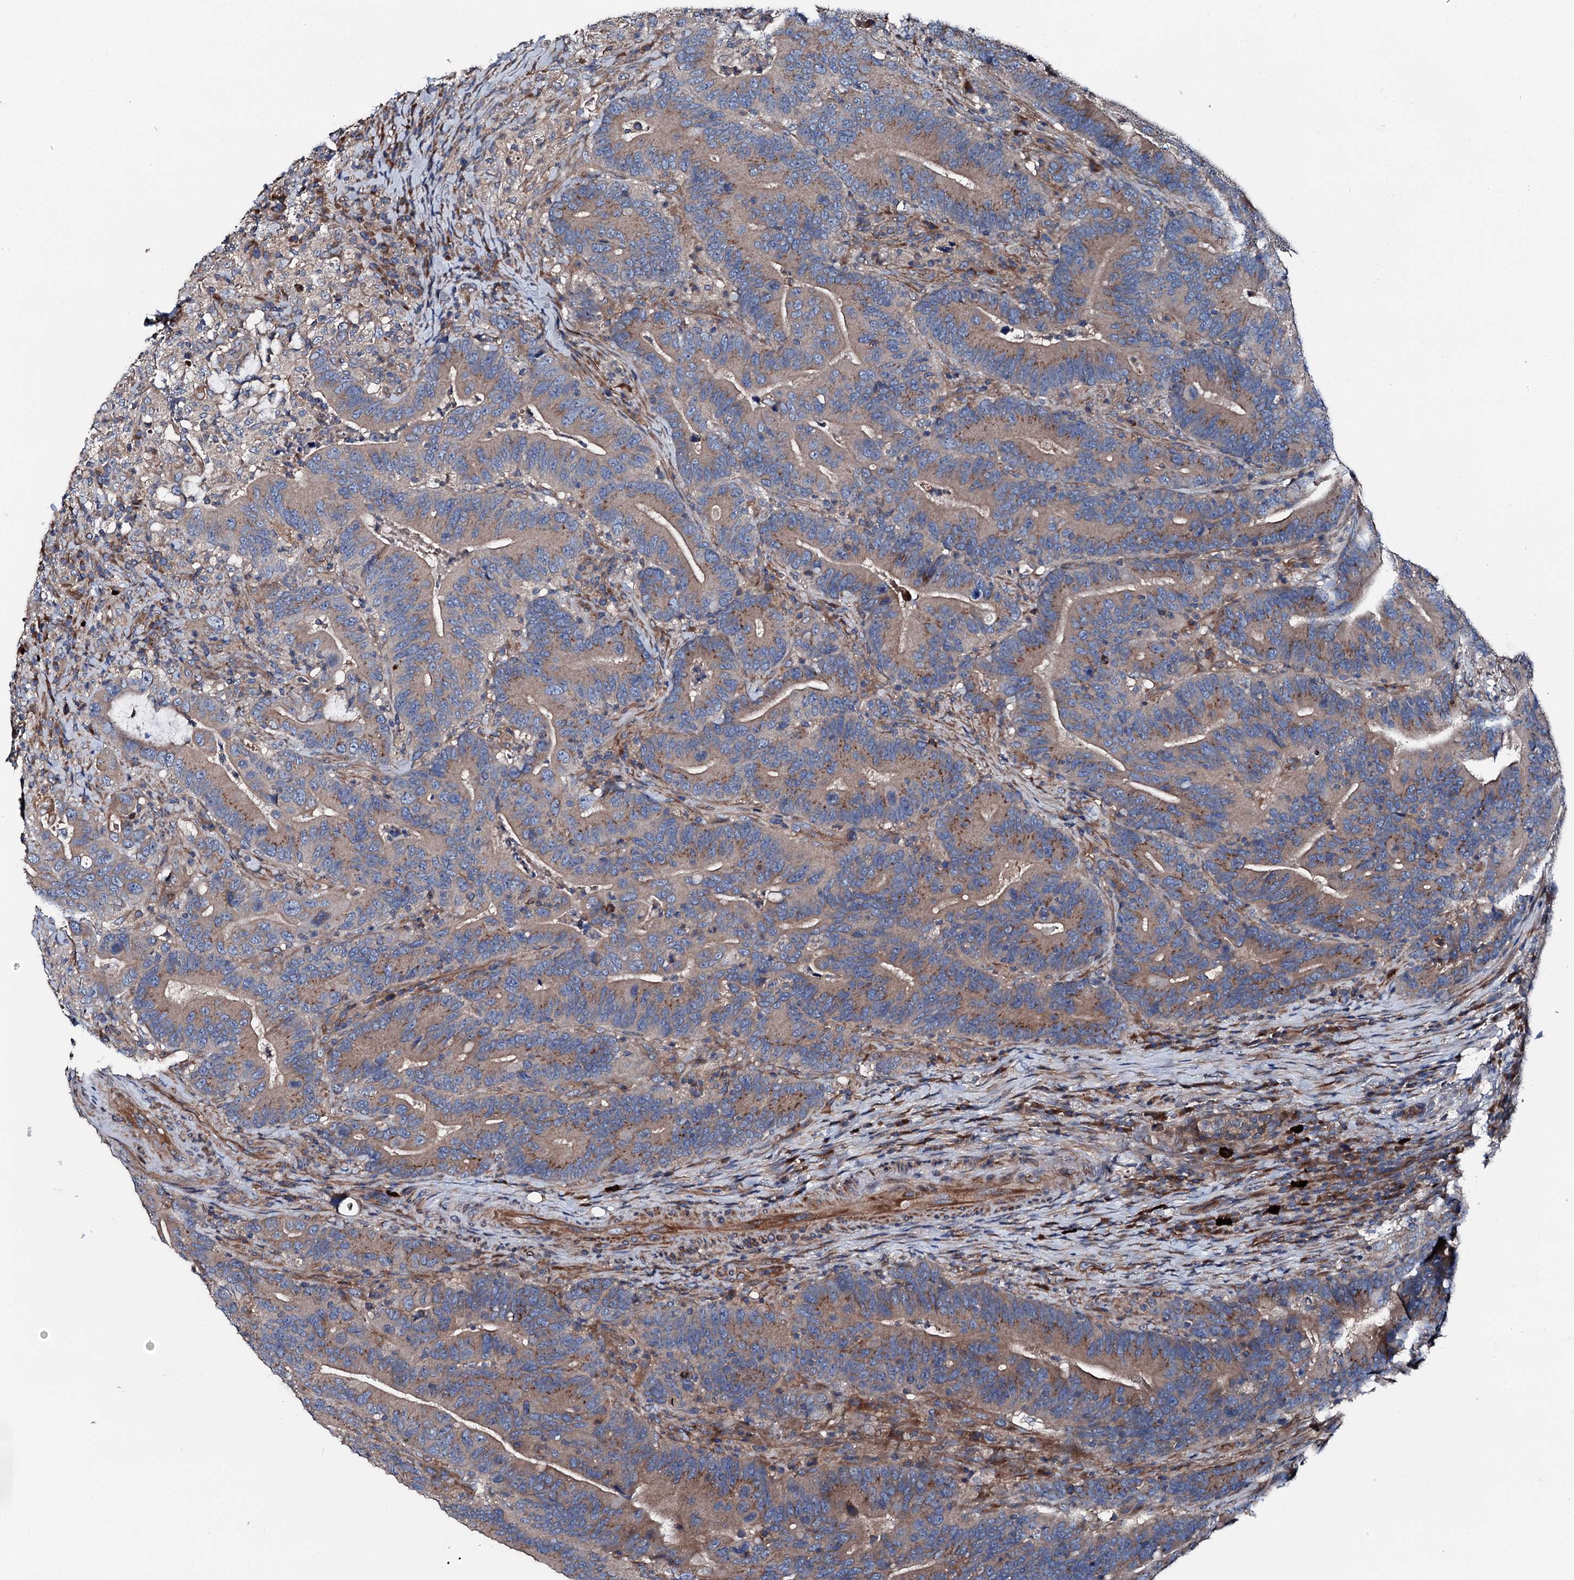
{"staining": {"intensity": "moderate", "quantity": "25%-75%", "location": "cytoplasmic/membranous"}, "tissue": "colorectal cancer", "cell_type": "Tumor cells", "image_type": "cancer", "snomed": [{"axis": "morphology", "description": "Adenocarcinoma, NOS"}, {"axis": "topography", "description": "Colon"}], "caption": "Human adenocarcinoma (colorectal) stained with a protein marker shows moderate staining in tumor cells.", "gene": "SLC22A25", "patient": {"sex": "female", "age": 66}}